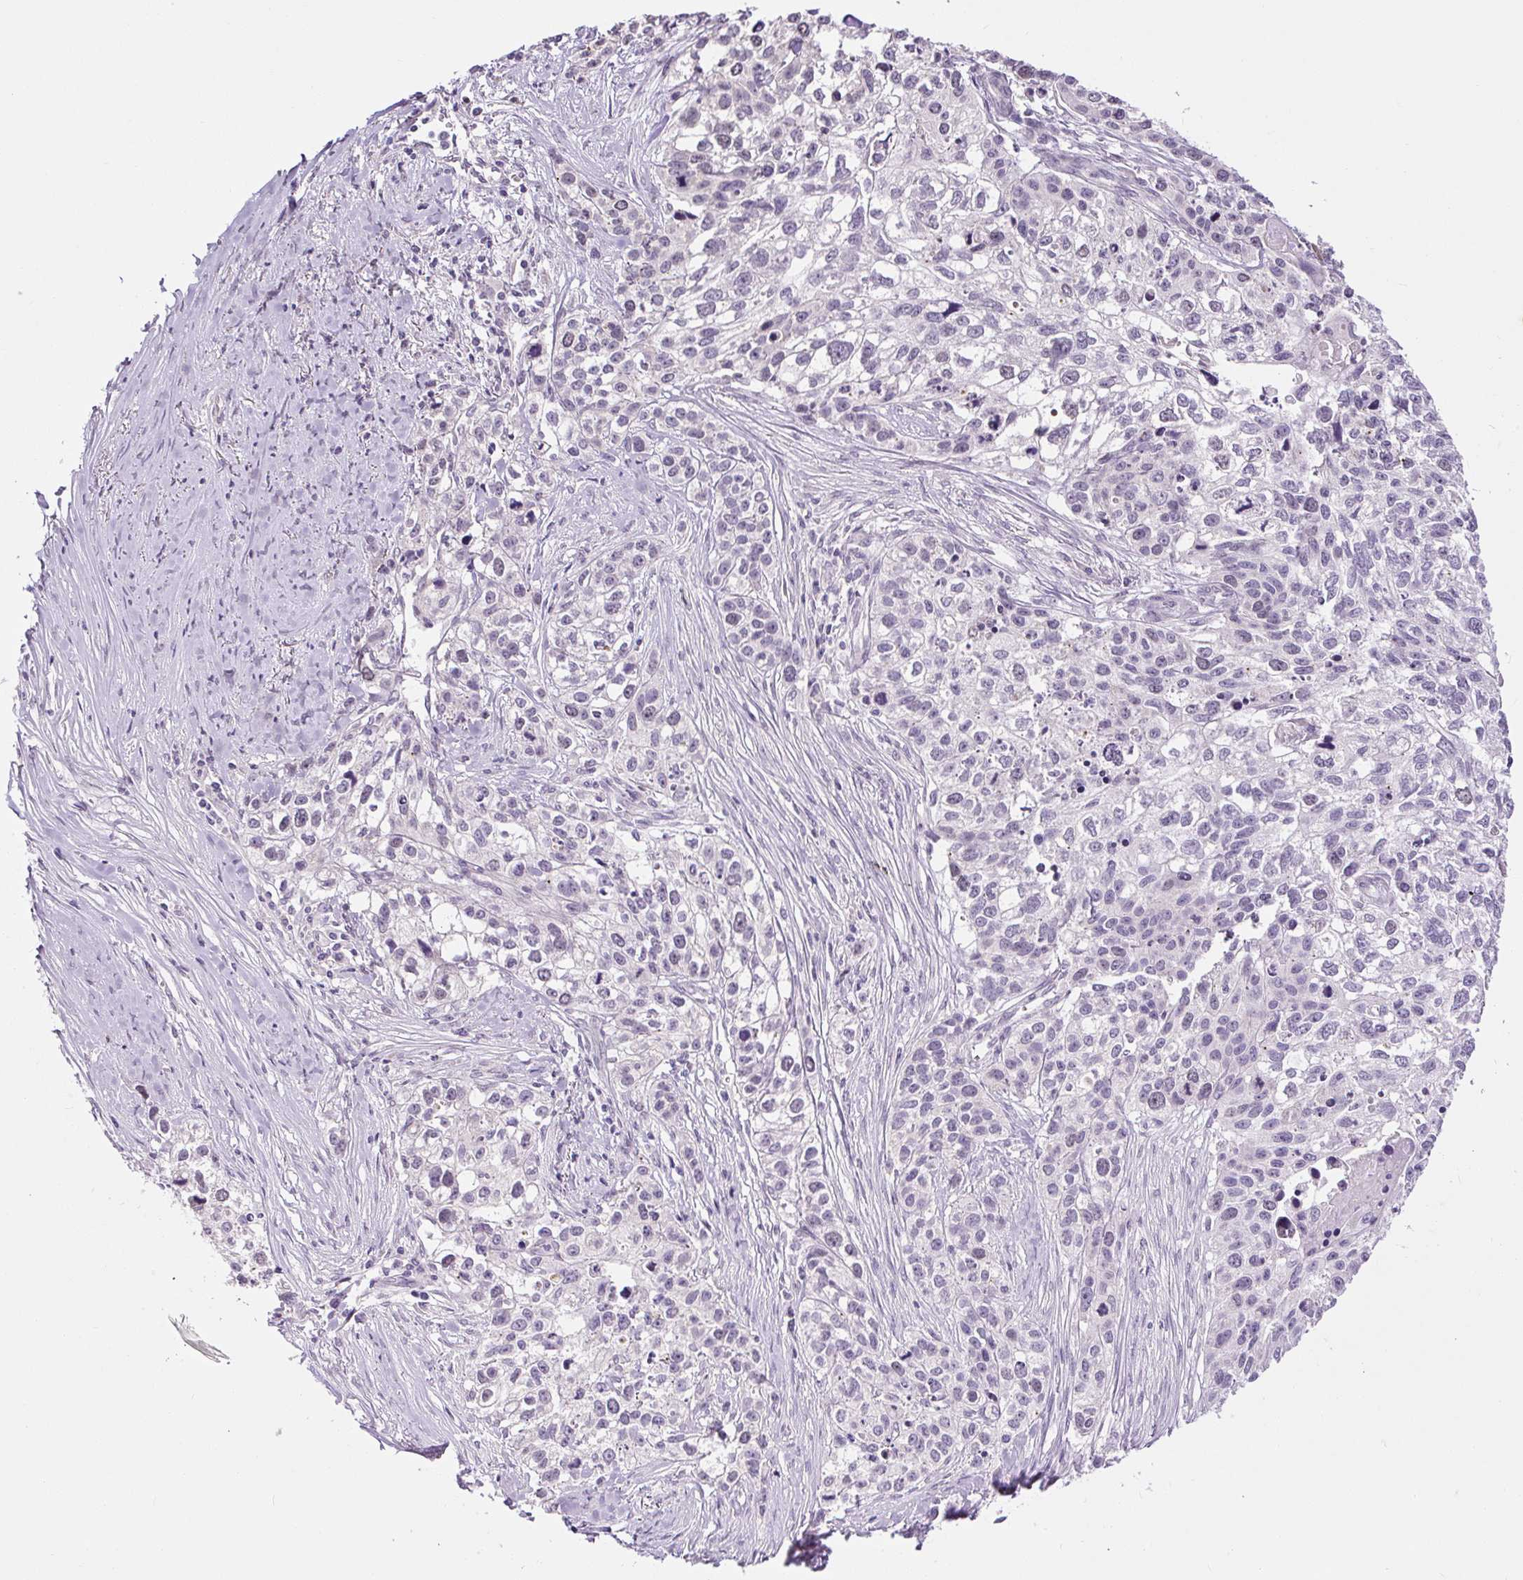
{"staining": {"intensity": "weak", "quantity": "<25%", "location": "nuclear"}, "tissue": "lung cancer", "cell_type": "Tumor cells", "image_type": "cancer", "snomed": [{"axis": "morphology", "description": "Squamous cell carcinoma, NOS"}, {"axis": "topography", "description": "Lung"}], "caption": "A micrograph of lung squamous cell carcinoma stained for a protein shows no brown staining in tumor cells.", "gene": "RACGAP1", "patient": {"sex": "male", "age": 74}}